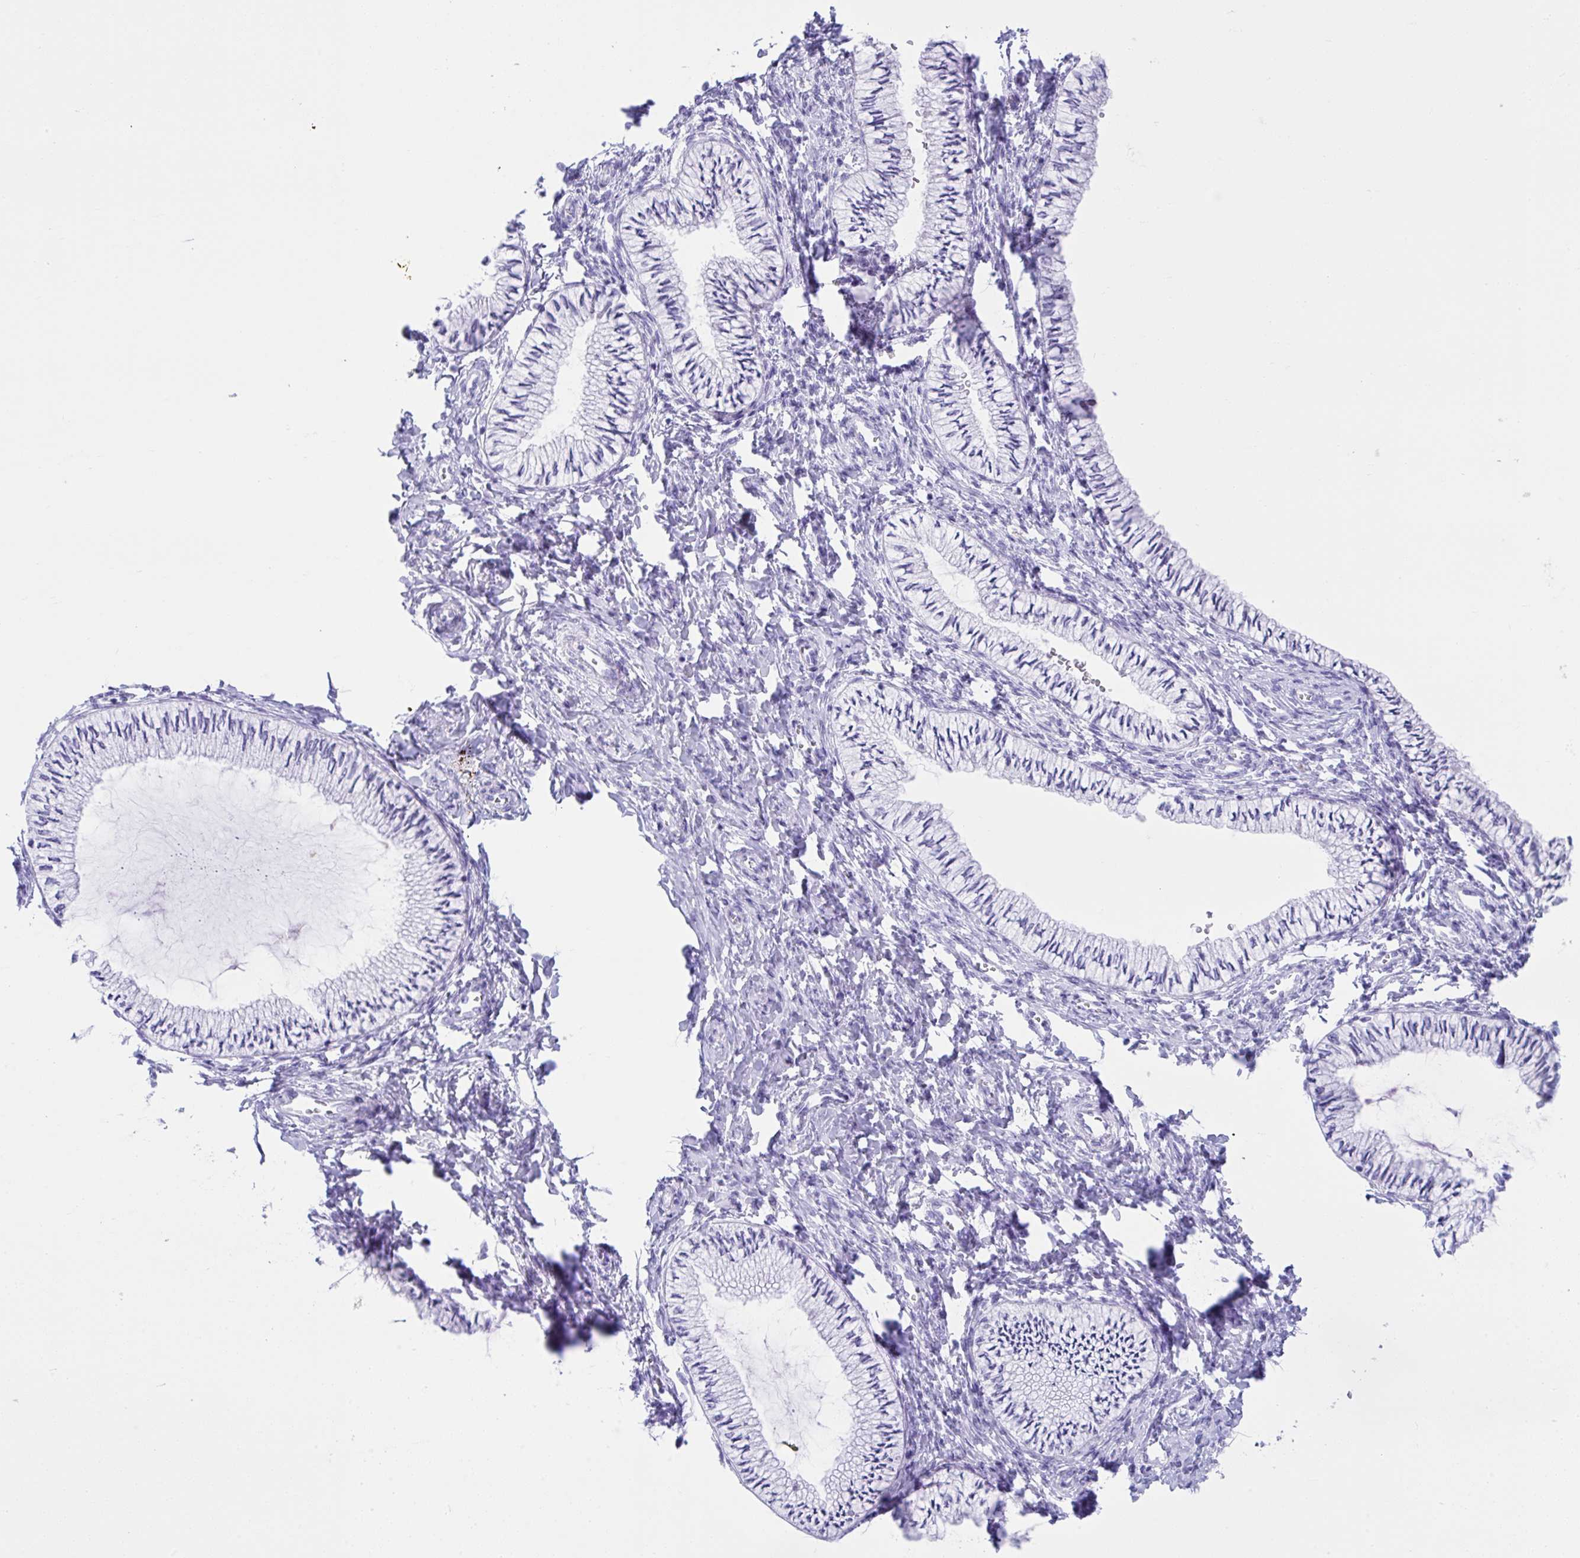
{"staining": {"intensity": "negative", "quantity": "none", "location": "none"}, "tissue": "cervix", "cell_type": "Glandular cells", "image_type": "normal", "snomed": [{"axis": "morphology", "description": "Normal tissue, NOS"}, {"axis": "topography", "description": "Cervix"}], "caption": "The photomicrograph displays no staining of glandular cells in benign cervix.", "gene": "PSCA", "patient": {"sex": "female", "age": 24}}